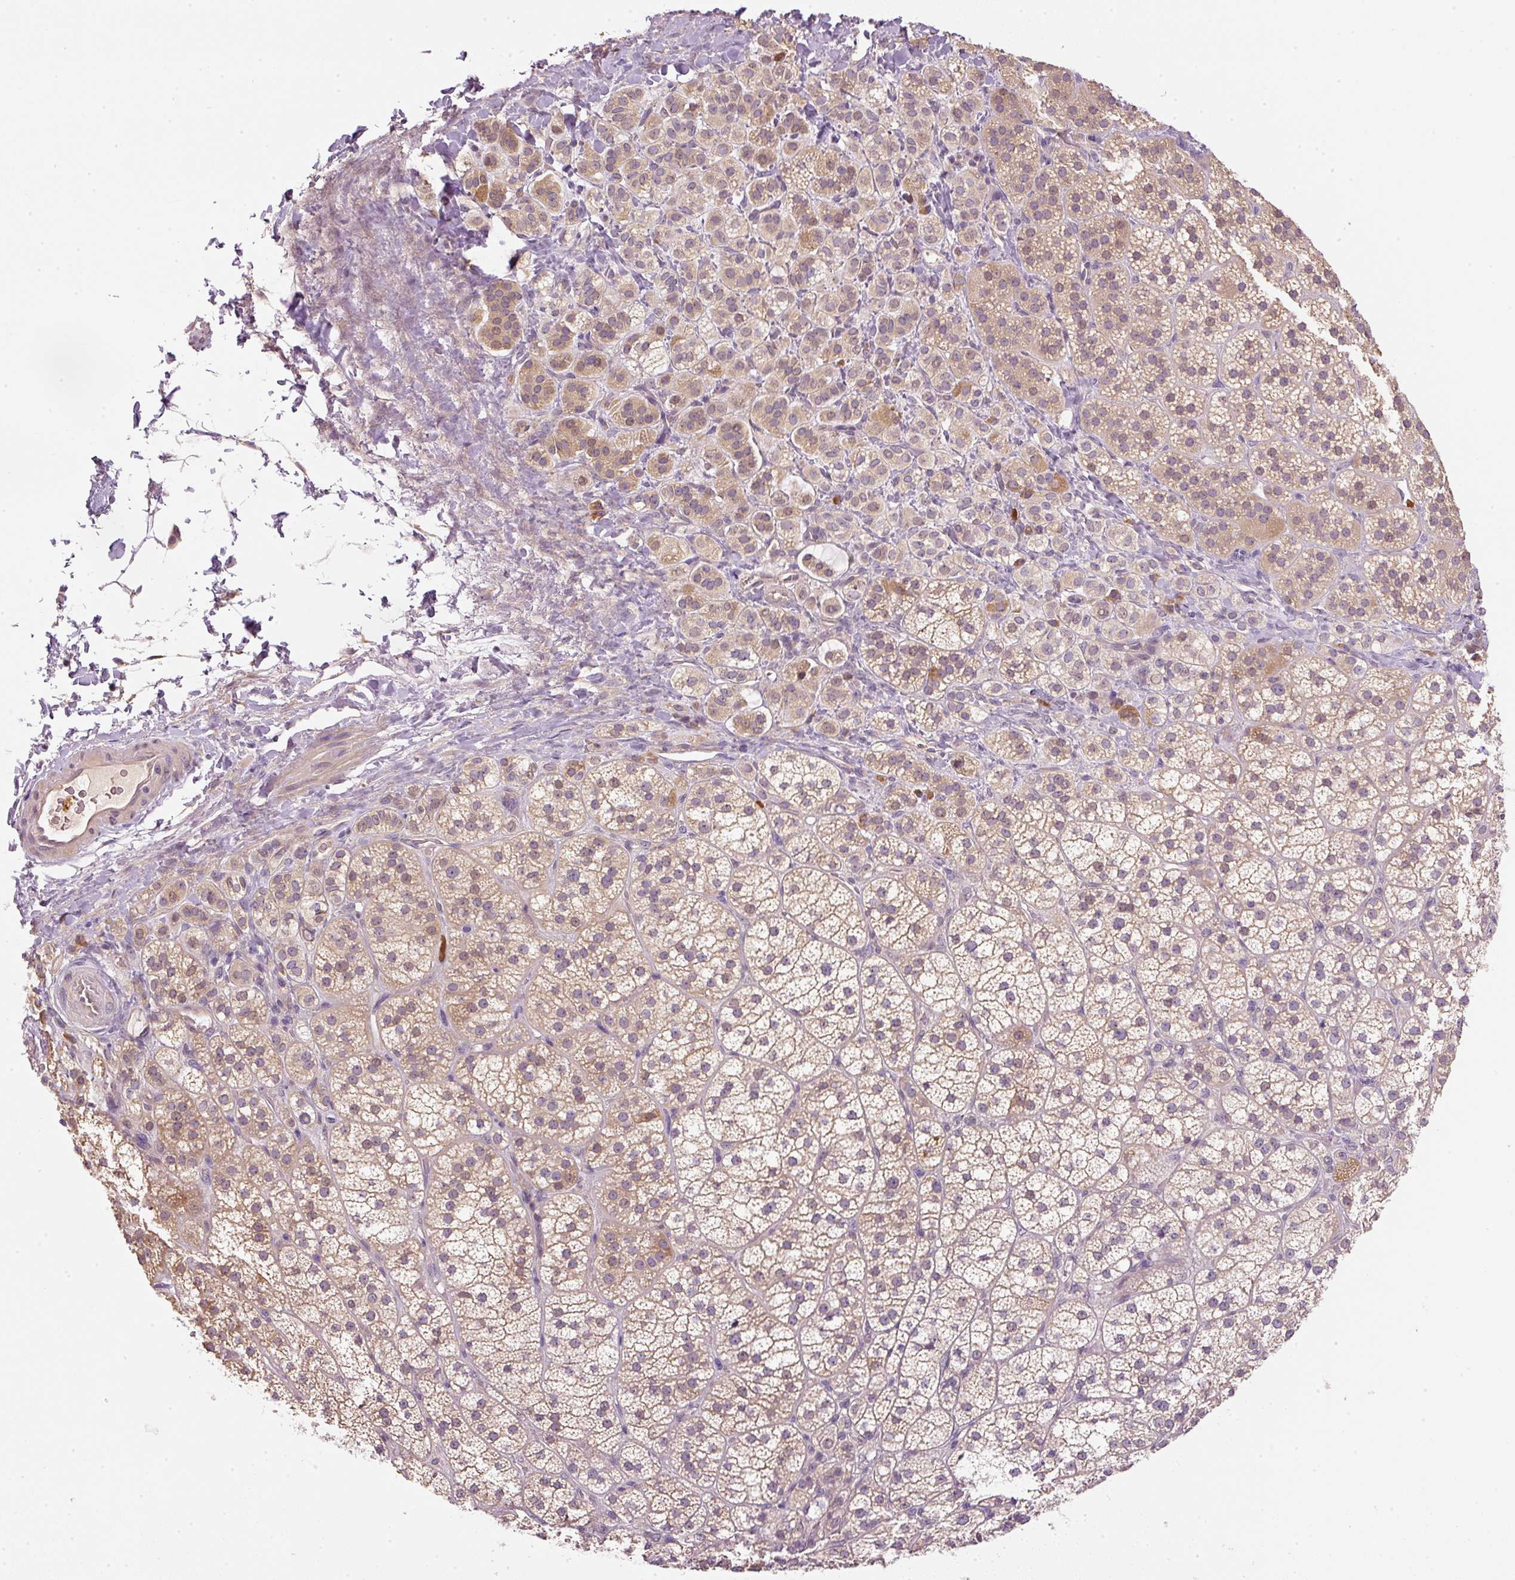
{"staining": {"intensity": "moderate", "quantity": ">75%", "location": "cytoplasmic/membranous"}, "tissue": "adrenal gland", "cell_type": "Glandular cells", "image_type": "normal", "snomed": [{"axis": "morphology", "description": "Normal tissue, NOS"}, {"axis": "topography", "description": "Adrenal gland"}], "caption": "The histopathology image demonstrates immunohistochemical staining of benign adrenal gland. There is moderate cytoplasmic/membranous positivity is appreciated in approximately >75% of glandular cells. The staining was performed using DAB (3,3'-diaminobenzidine), with brown indicating positive protein expression. Nuclei are stained blue with hematoxylin.", "gene": "CTTNBP2", "patient": {"sex": "female", "age": 60}}